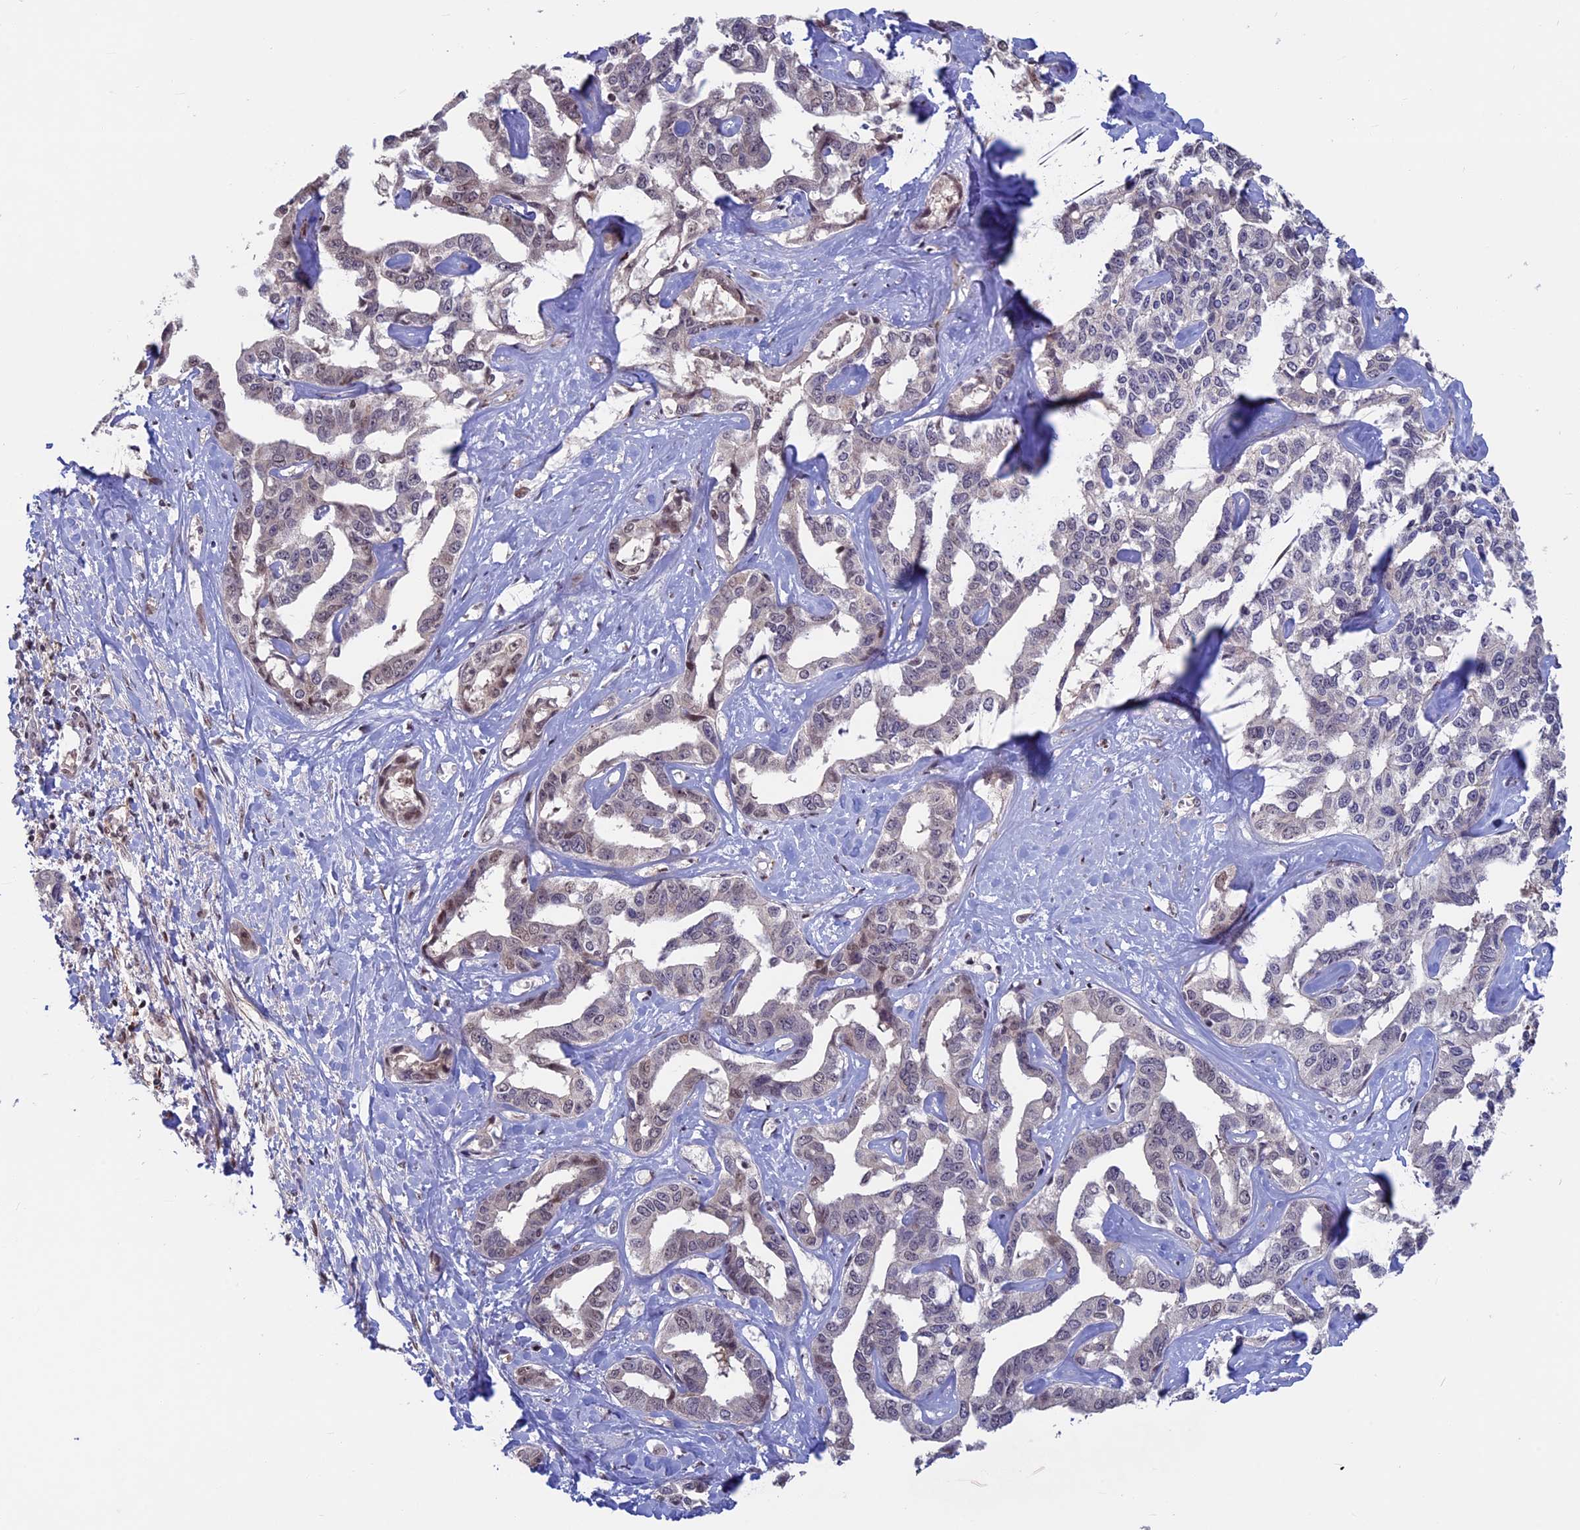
{"staining": {"intensity": "weak", "quantity": "<25%", "location": "nuclear"}, "tissue": "liver cancer", "cell_type": "Tumor cells", "image_type": "cancer", "snomed": [{"axis": "morphology", "description": "Cholangiocarcinoma"}, {"axis": "topography", "description": "Liver"}], "caption": "High magnification brightfield microscopy of liver cholangiocarcinoma stained with DAB (brown) and counterstained with hematoxylin (blue): tumor cells show no significant expression.", "gene": "SPIRE1", "patient": {"sex": "male", "age": 59}}